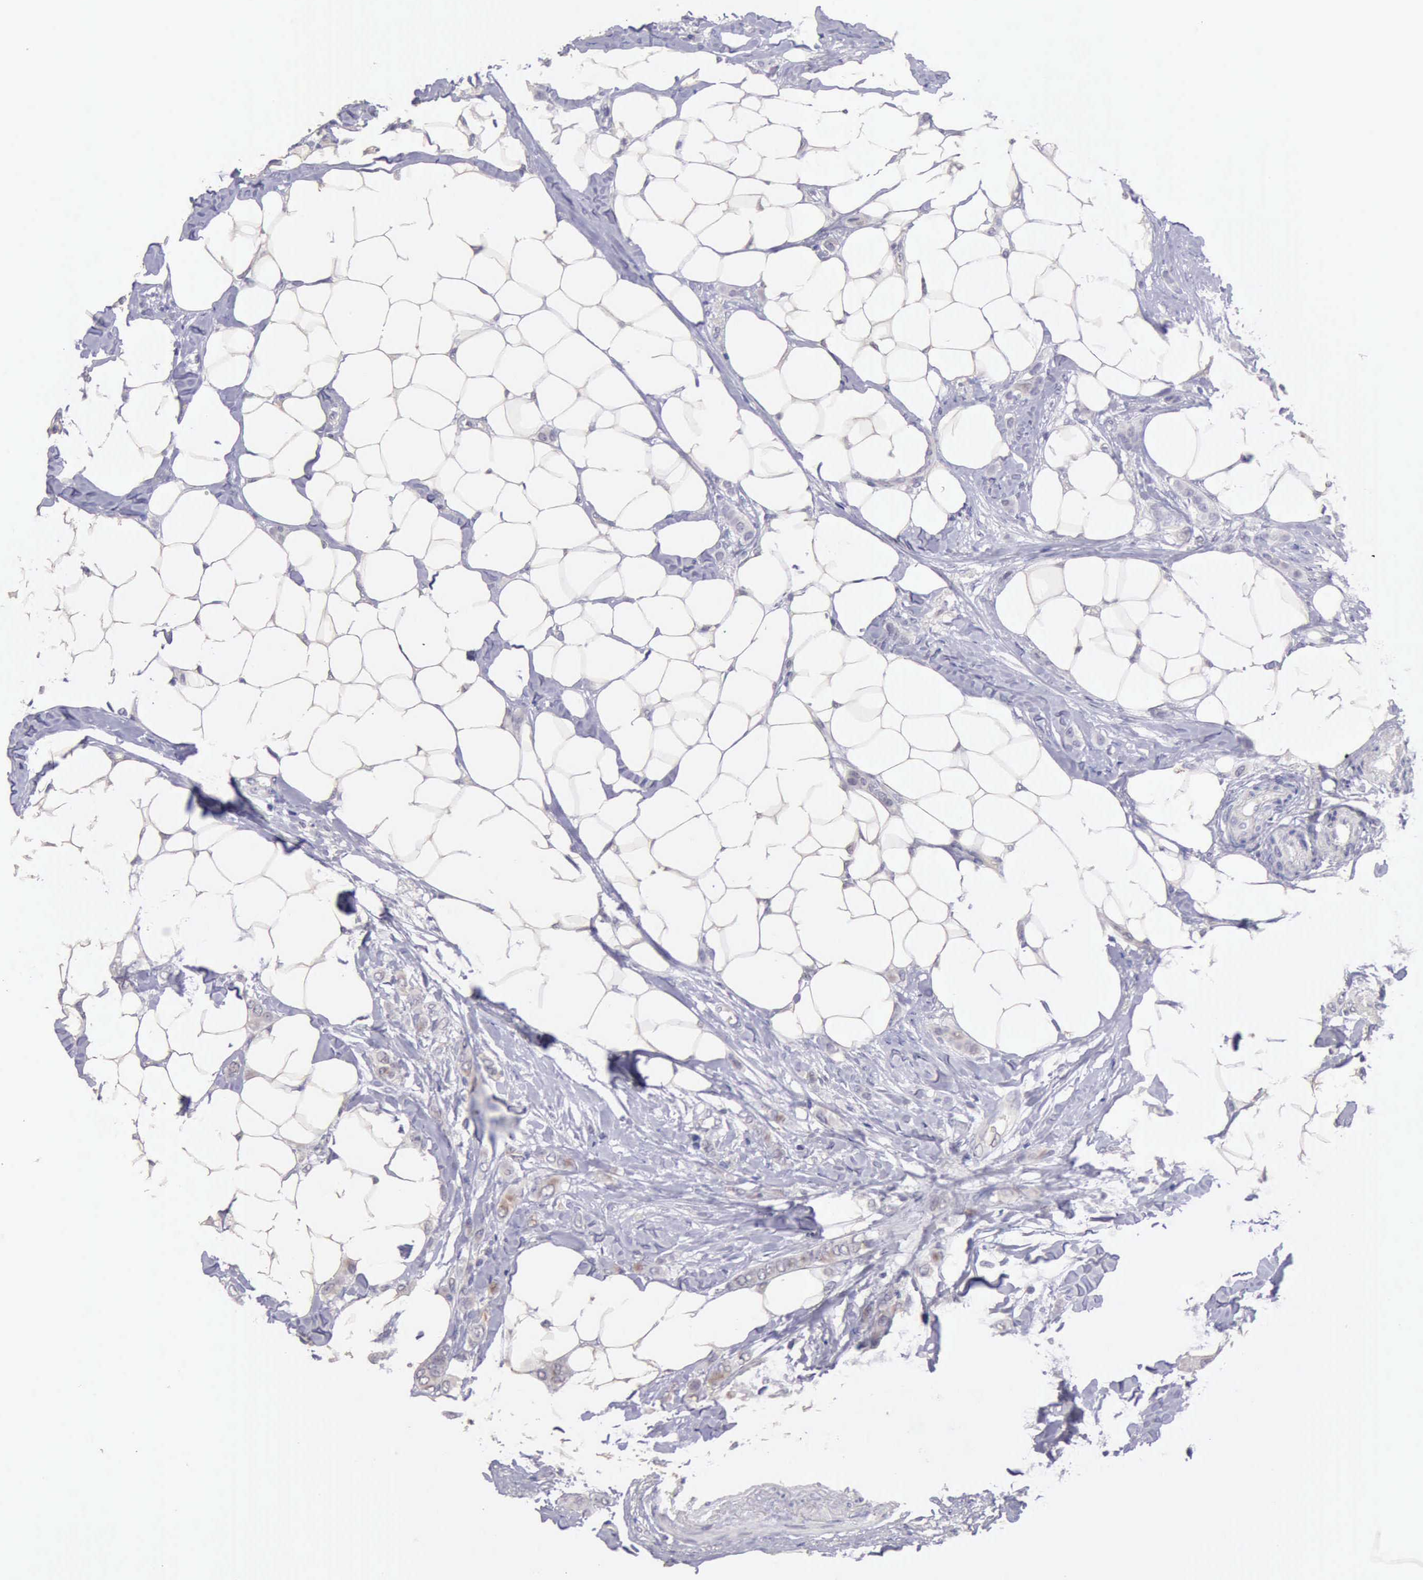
{"staining": {"intensity": "negative", "quantity": "none", "location": "none"}, "tissue": "breast cancer", "cell_type": "Tumor cells", "image_type": "cancer", "snomed": [{"axis": "morphology", "description": "Lobular carcinoma"}, {"axis": "topography", "description": "Breast"}], "caption": "Breast cancer (lobular carcinoma) was stained to show a protein in brown. There is no significant staining in tumor cells.", "gene": "KCND1", "patient": {"sex": "female", "age": 55}}